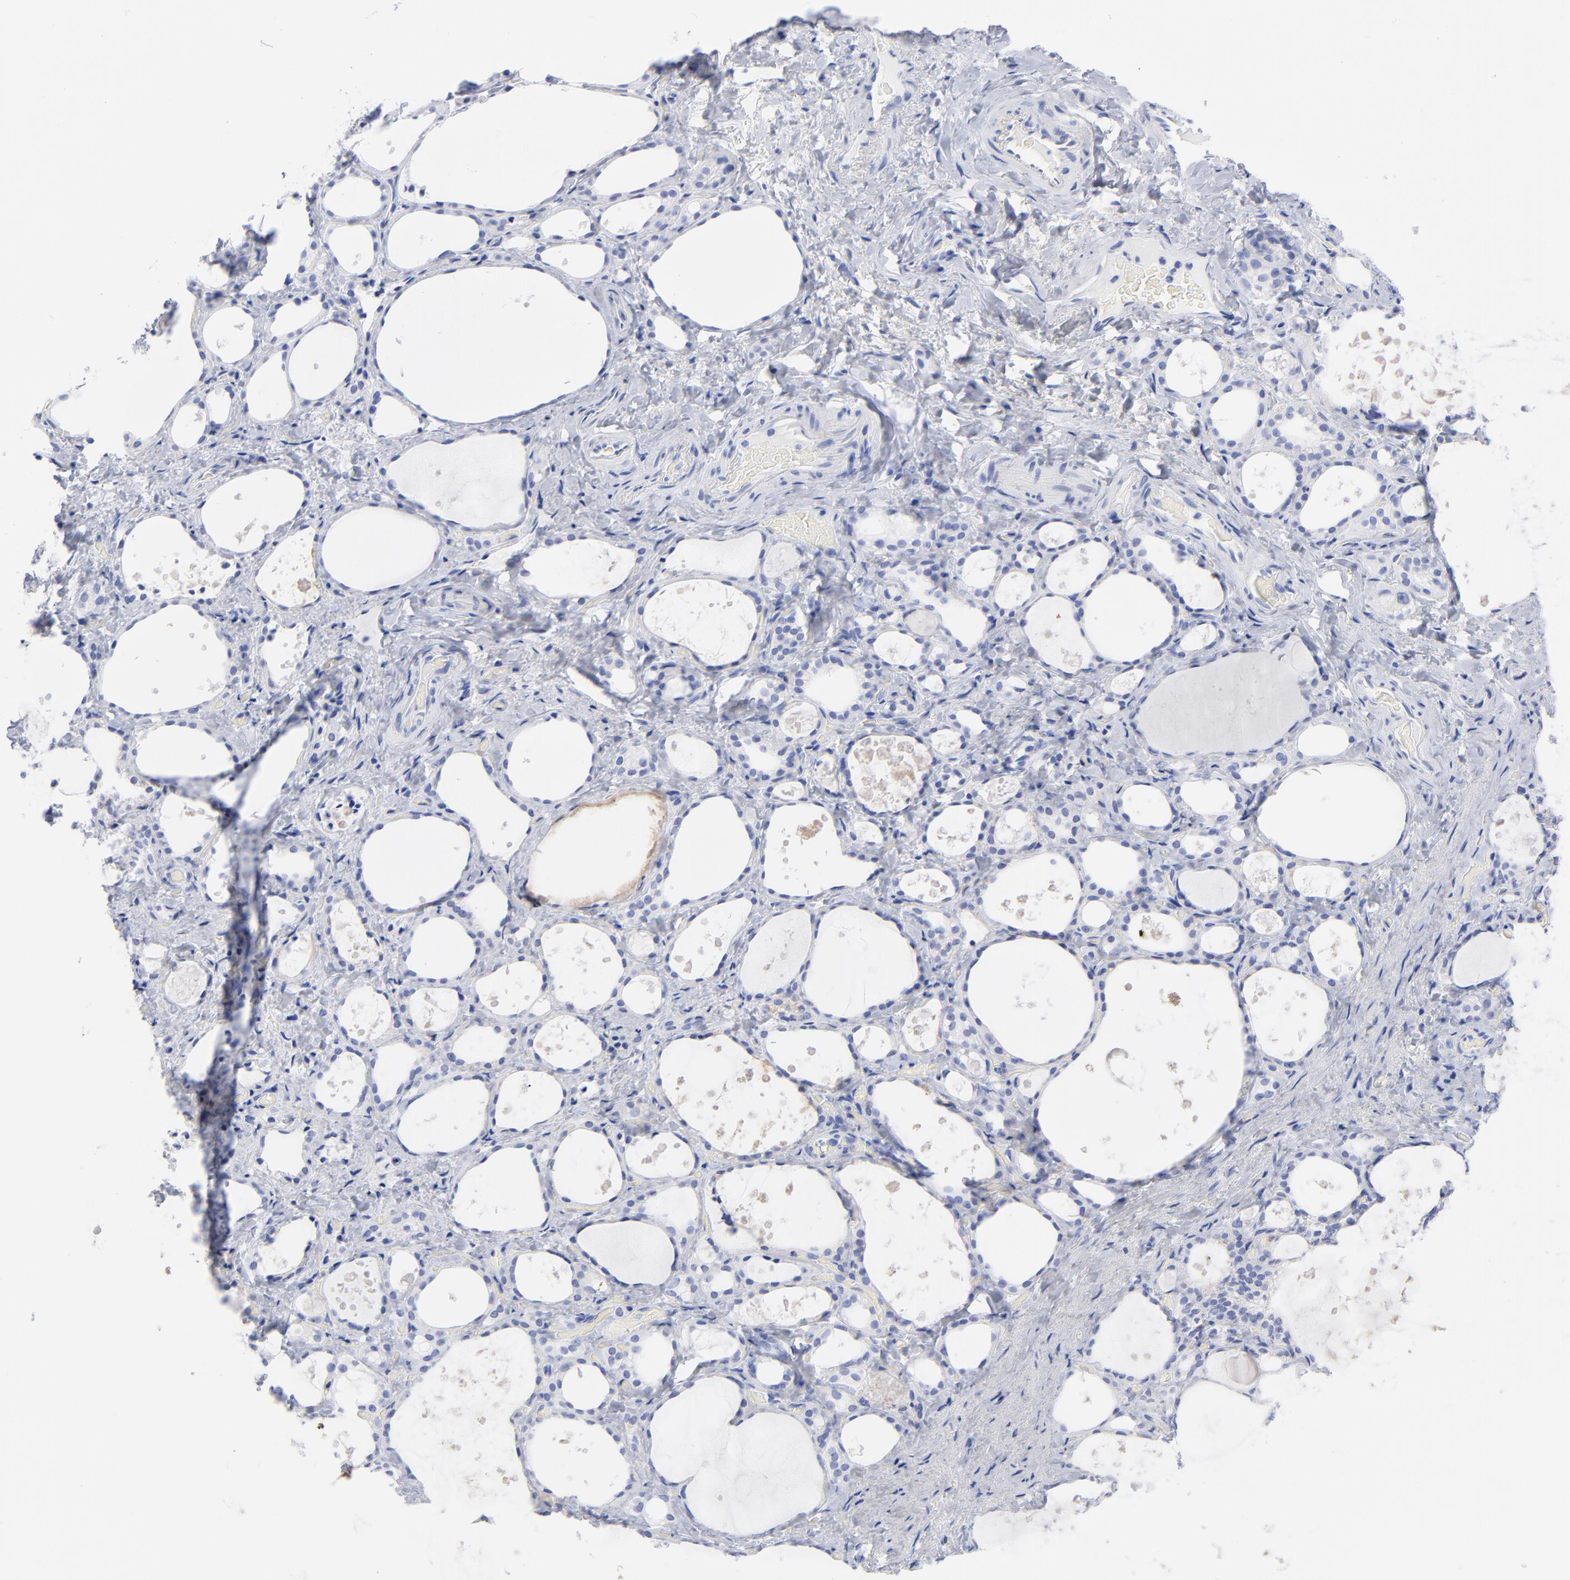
{"staining": {"intensity": "negative", "quantity": "none", "location": "none"}, "tissue": "thyroid gland", "cell_type": "Glandular cells", "image_type": "normal", "snomed": [{"axis": "morphology", "description": "Normal tissue, NOS"}, {"axis": "topography", "description": "Thyroid gland"}], "caption": "The immunohistochemistry (IHC) photomicrograph has no significant positivity in glandular cells of thyroid gland.", "gene": "ACY1", "patient": {"sex": "female", "age": 75}}